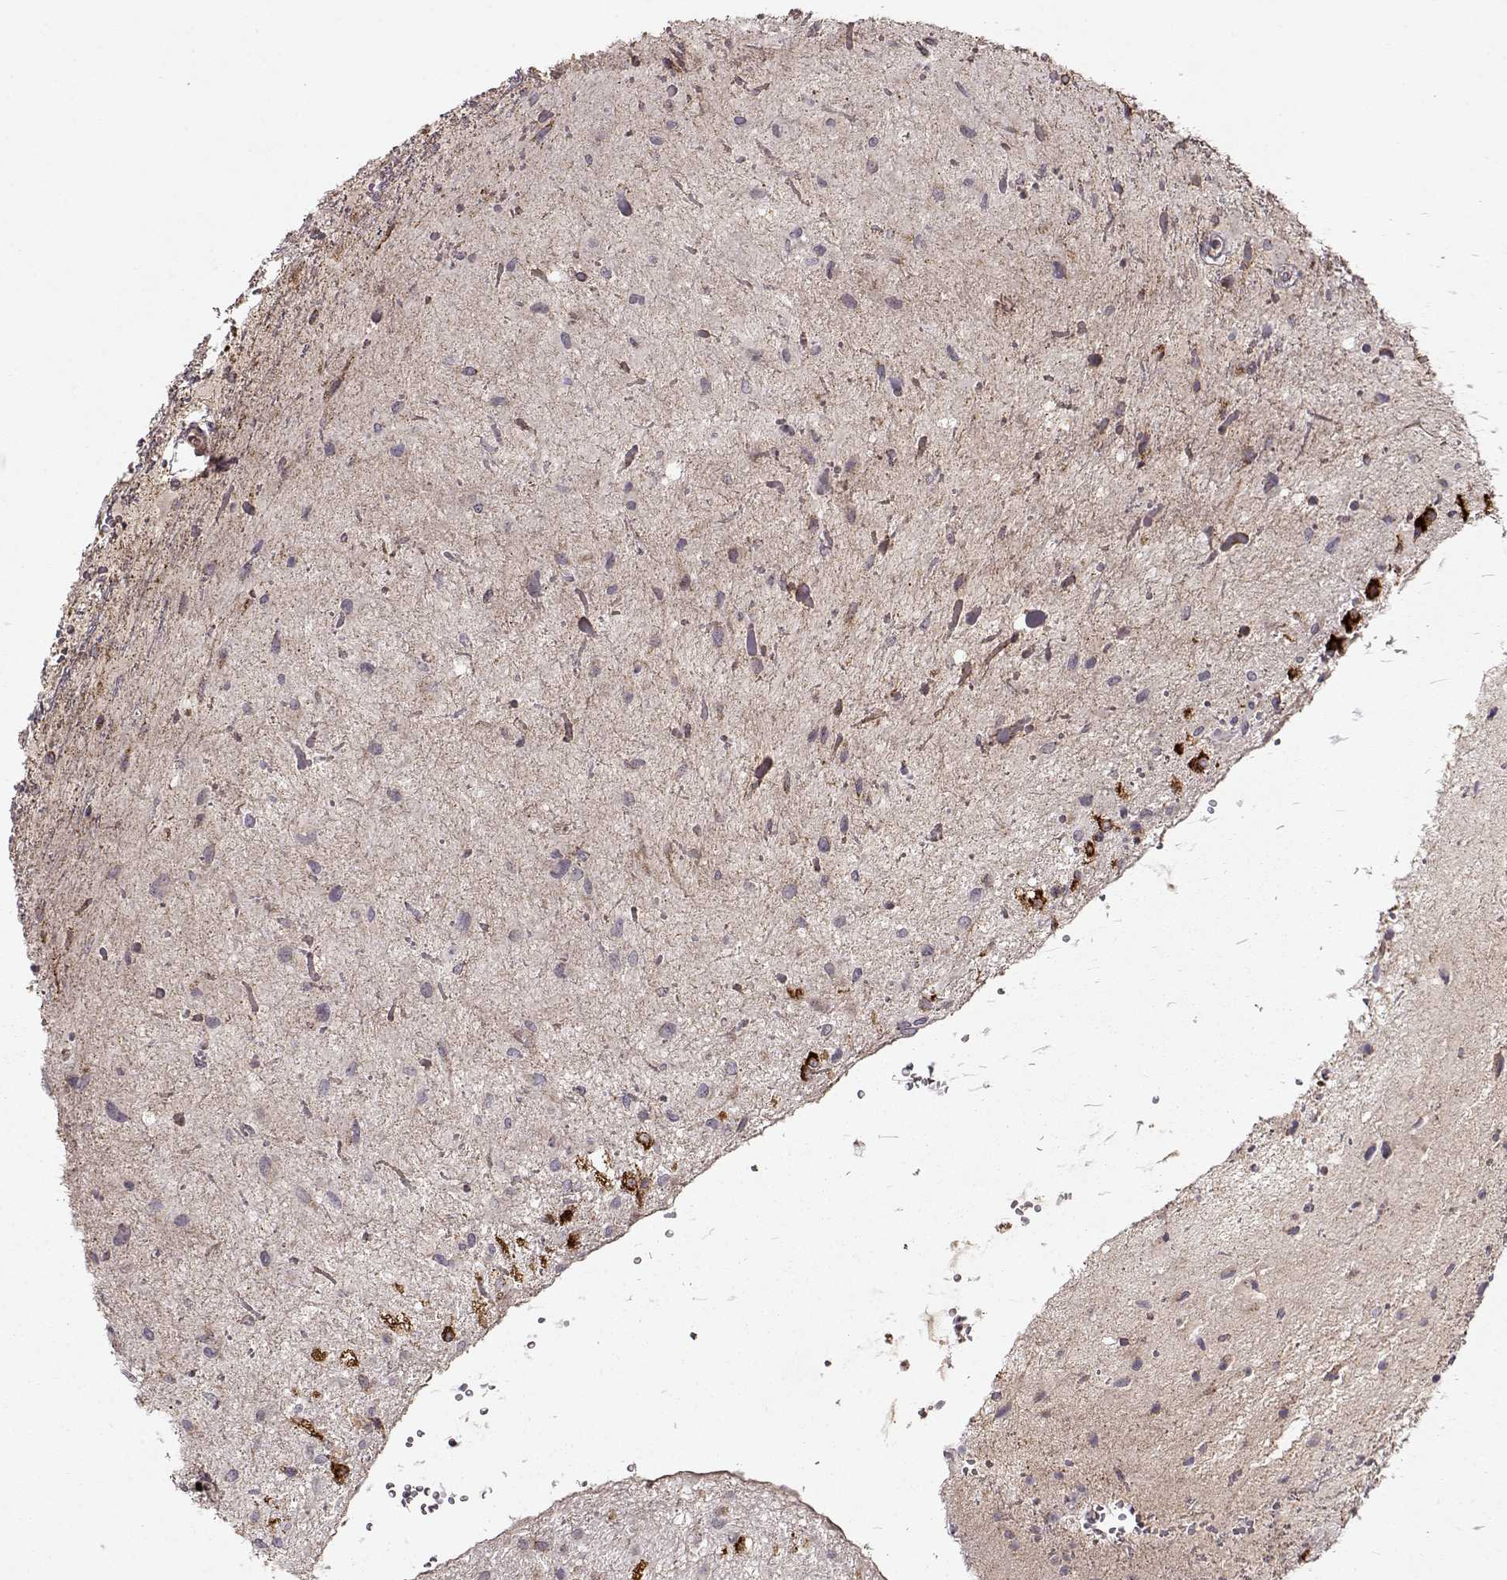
{"staining": {"intensity": "negative", "quantity": "none", "location": "none"}, "tissue": "glioma", "cell_type": "Tumor cells", "image_type": "cancer", "snomed": [{"axis": "morphology", "description": "Glioma, malignant, Low grade"}, {"axis": "topography", "description": "Cerebellum"}], "caption": "This image is of glioma stained with IHC to label a protein in brown with the nuclei are counter-stained blue. There is no positivity in tumor cells.", "gene": "CMTM3", "patient": {"sex": "female", "age": 14}}